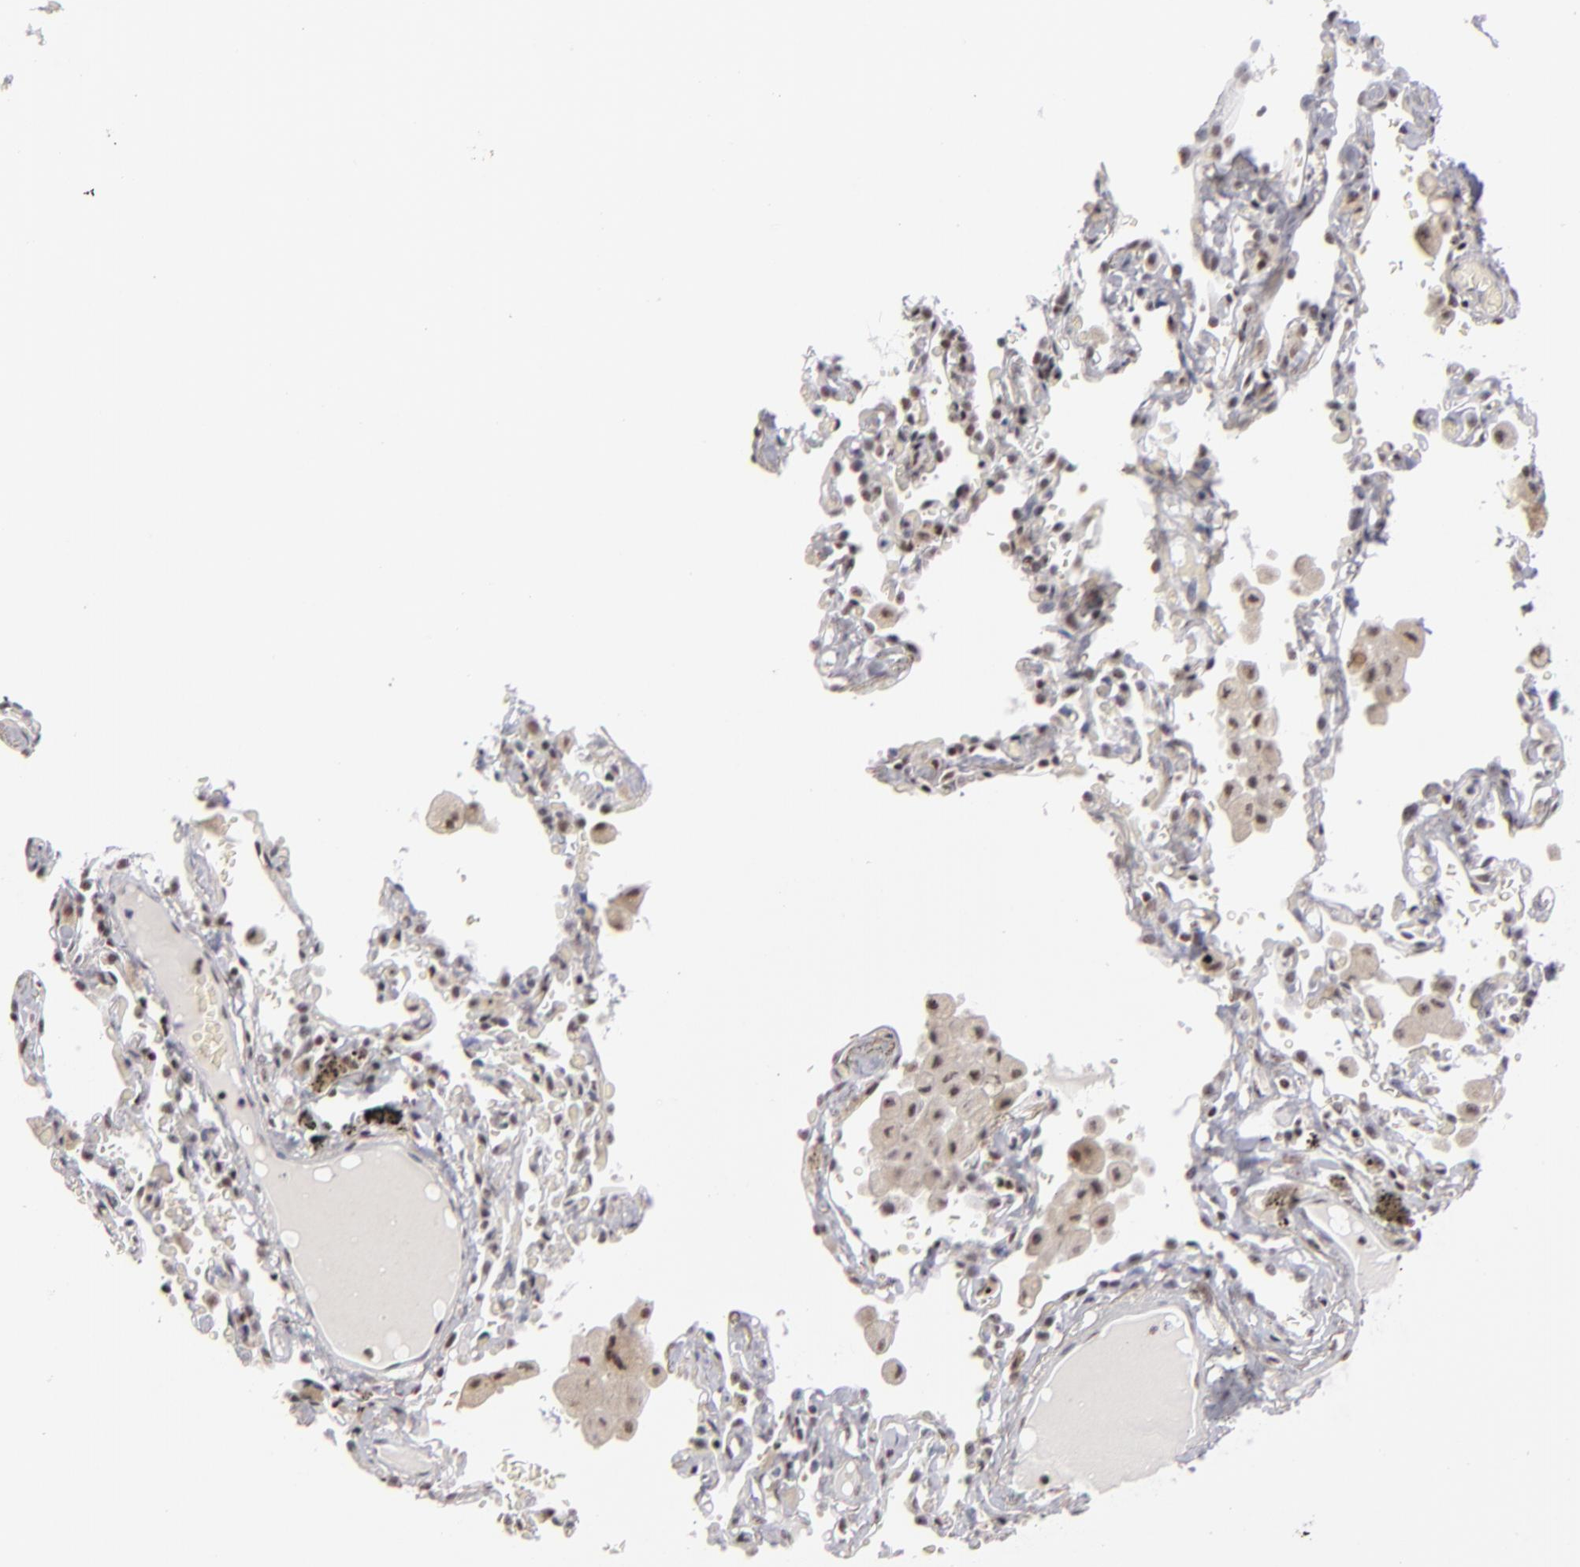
{"staining": {"intensity": "weak", "quantity": "25%-75%", "location": "nuclear"}, "tissue": "bronchus", "cell_type": "Respiratory epithelial cells", "image_type": "normal", "snomed": [{"axis": "morphology", "description": "Normal tissue, NOS"}, {"axis": "morphology", "description": "Squamous cell carcinoma, NOS"}, {"axis": "topography", "description": "Bronchus"}, {"axis": "topography", "description": "Lung"}], "caption": "A brown stain shows weak nuclear staining of a protein in respiratory epithelial cells of benign bronchus. (DAB (3,3'-diaminobenzidine) = brown stain, brightfield microscopy at high magnification).", "gene": "DAXX", "patient": {"sex": "female", "age": 47}}